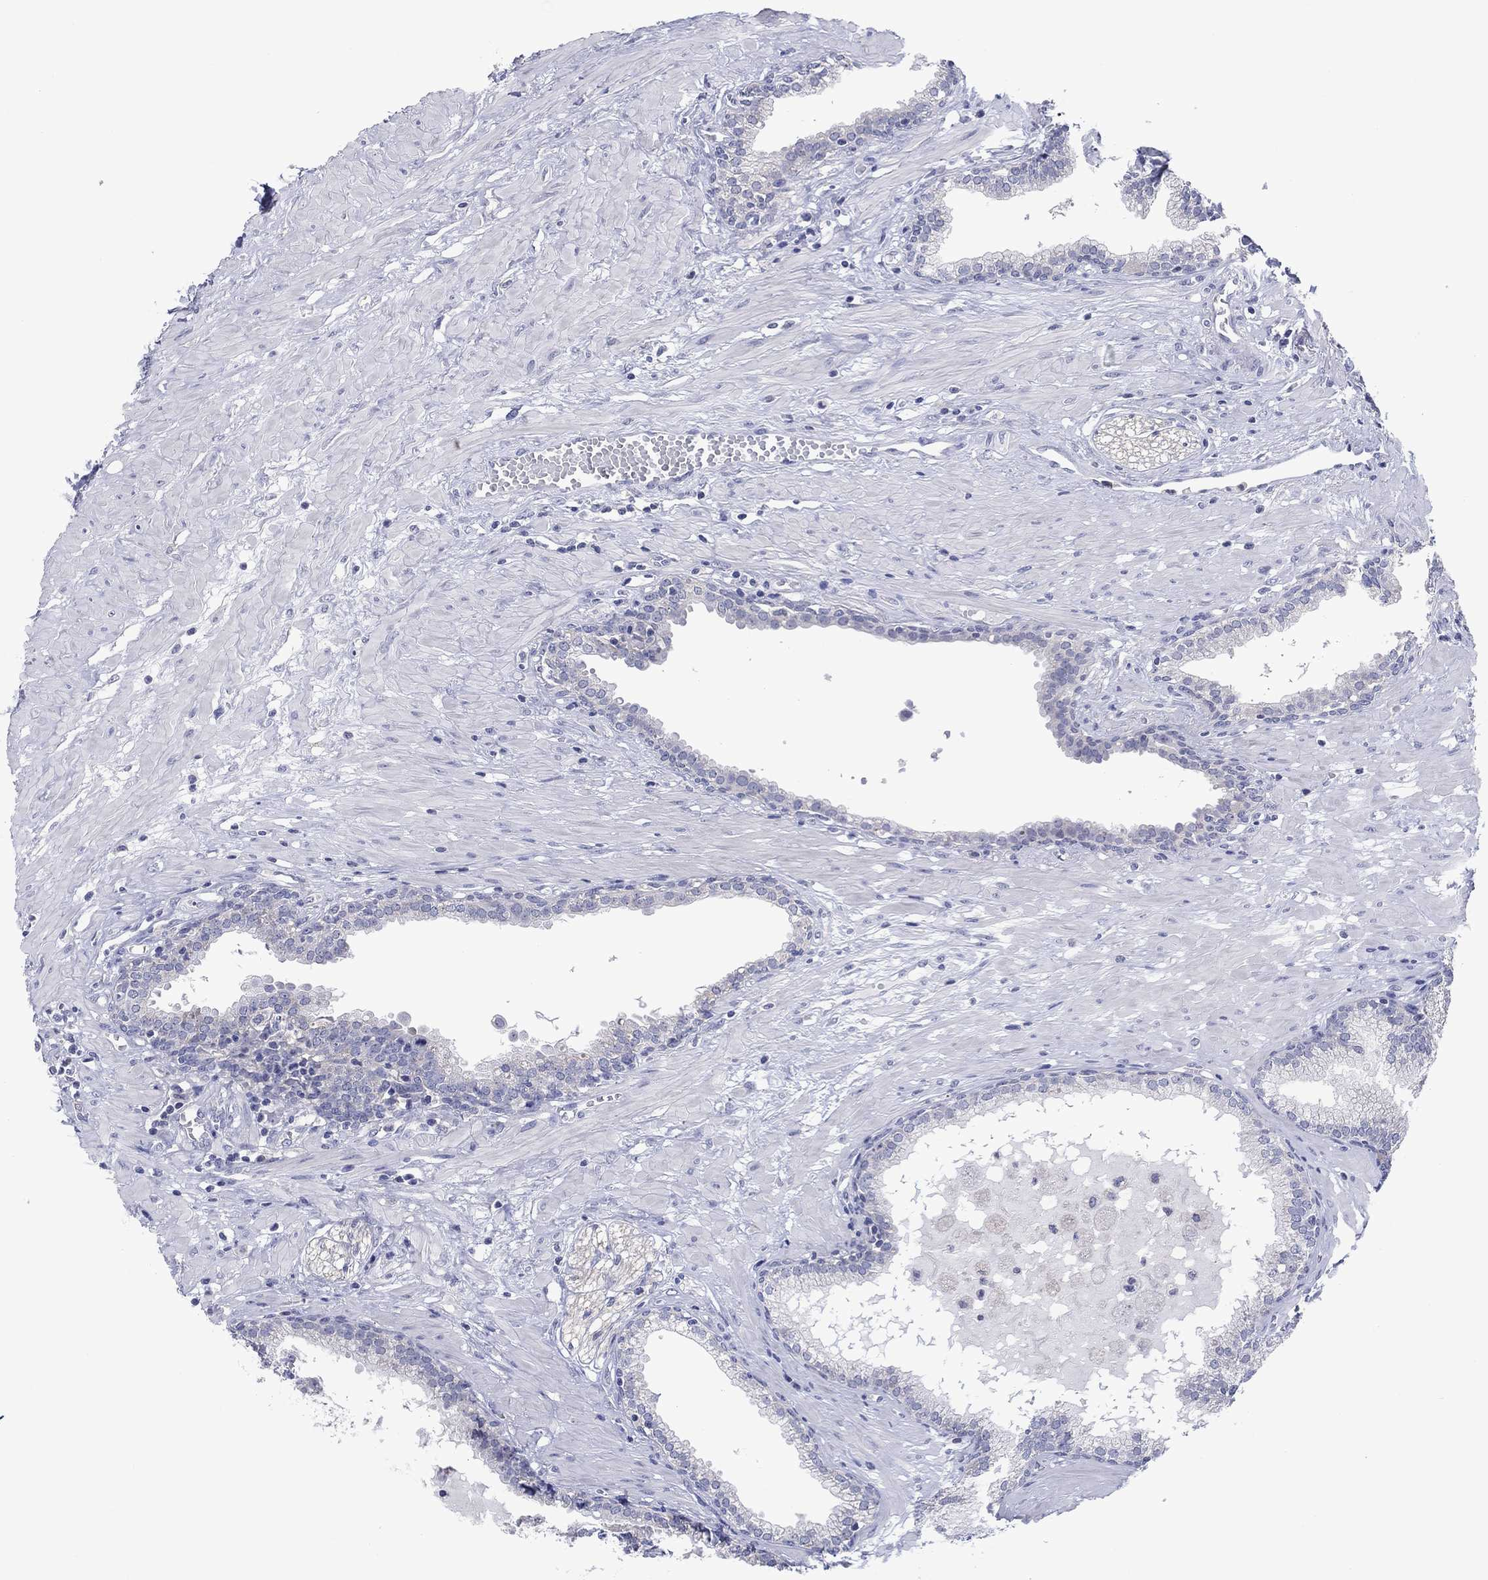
{"staining": {"intensity": "negative", "quantity": "none", "location": "none"}, "tissue": "prostate", "cell_type": "Glandular cells", "image_type": "normal", "snomed": [{"axis": "morphology", "description": "Normal tissue, NOS"}, {"axis": "topography", "description": "Prostate"}], "caption": "There is no significant staining in glandular cells of prostate. The staining is performed using DAB brown chromogen with nuclei counter-stained in using hematoxylin.", "gene": "FER1L6", "patient": {"sex": "male", "age": 64}}